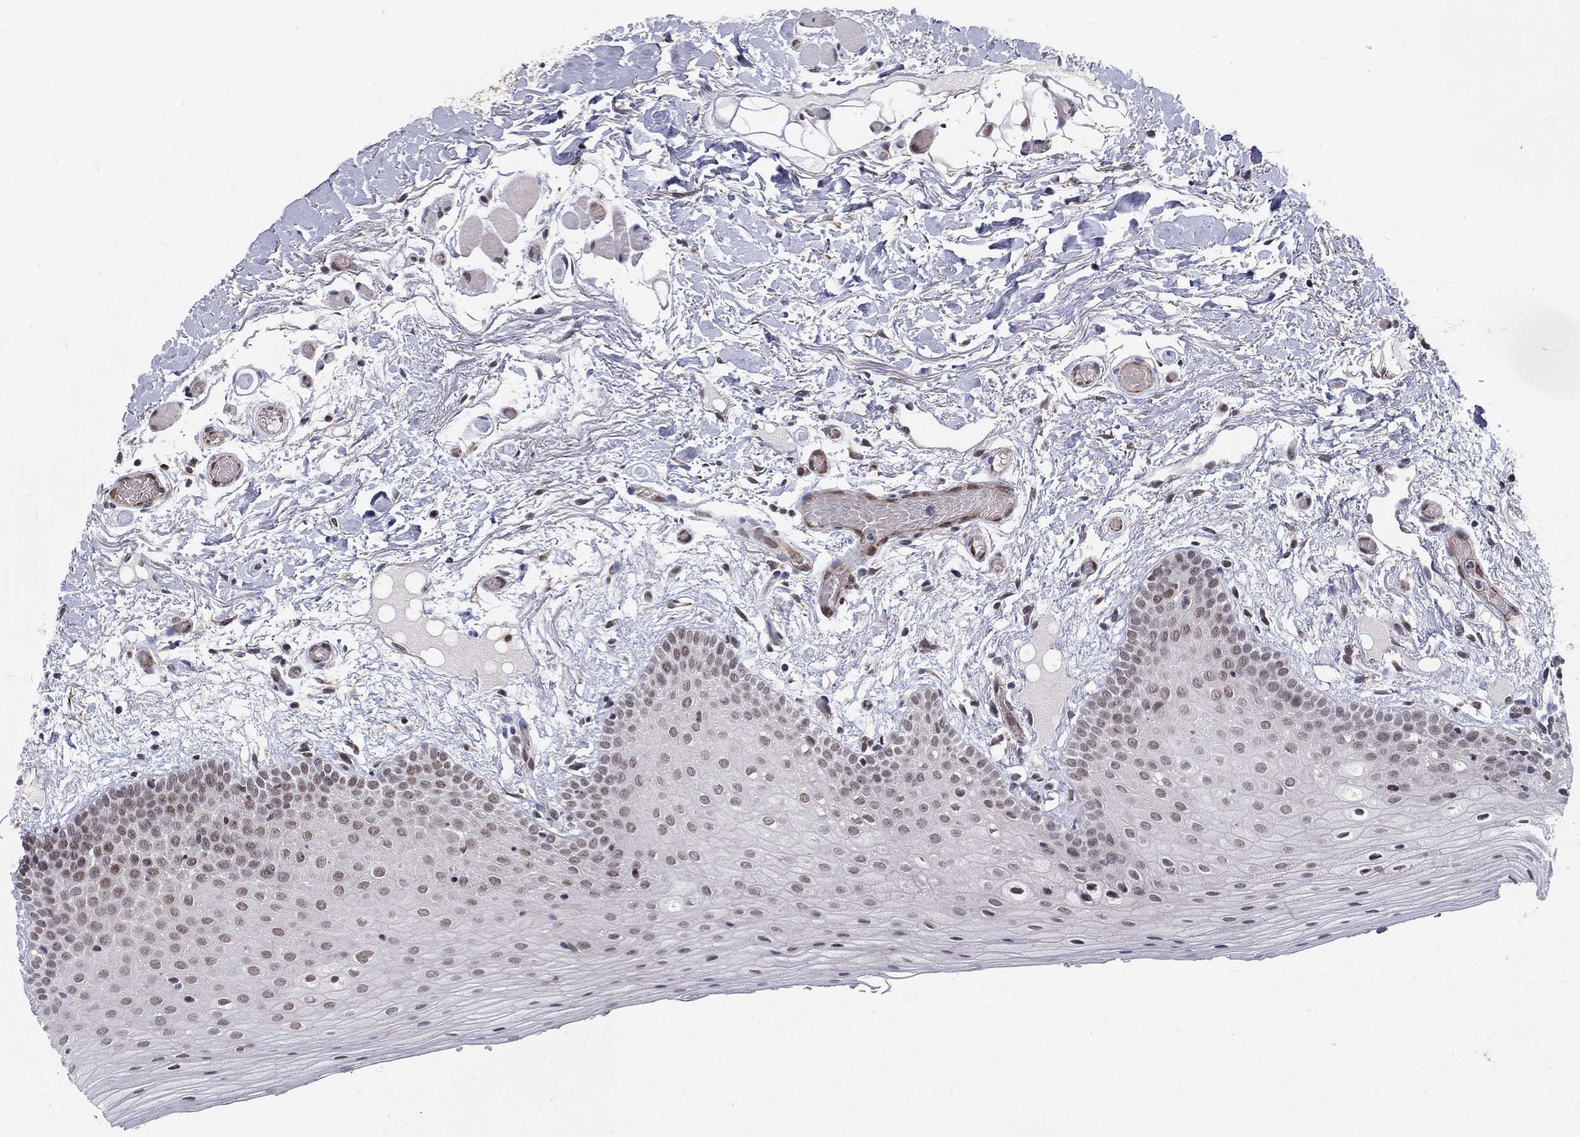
{"staining": {"intensity": "weak", "quantity": "<25%", "location": "nuclear"}, "tissue": "oral mucosa", "cell_type": "Squamous epithelial cells", "image_type": "normal", "snomed": [{"axis": "morphology", "description": "Normal tissue, NOS"}, {"axis": "topography", "description": "Oral tissue"}, {"axis": "topography", "description": "Tounge, NOS"}], "caption": "This is an immunohistochemistry (IHC) photomicrograph of unremarkable oral mucosa. There is no staining in squamous epithelial cells.", "gene": "ZBED1", "patient": {"sex": "female", "age": 86}}